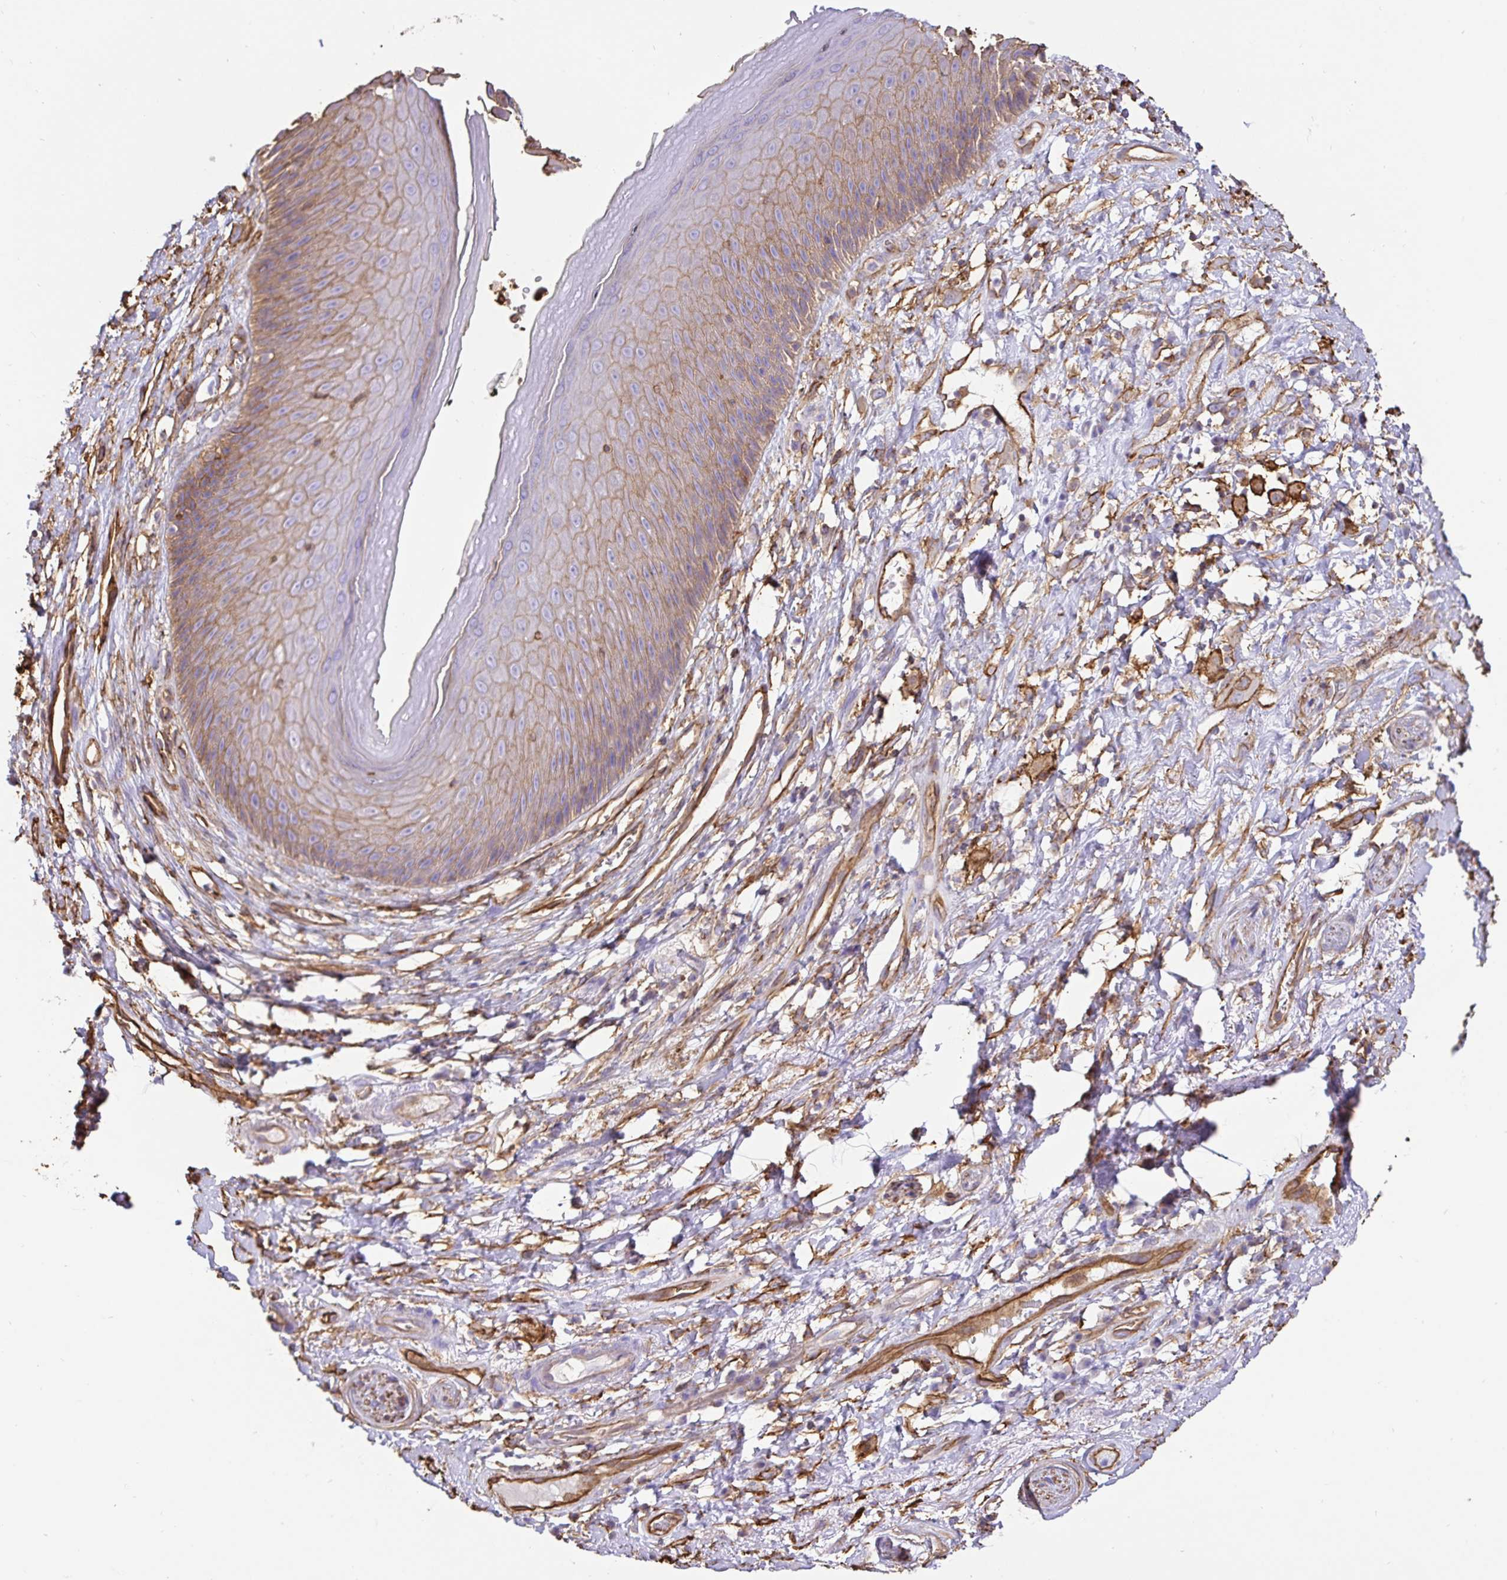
{"staining": {"intensity": "moderate", "quantity": "25%-75%", "location": "cytoplasmic/membranous"}, "tissue": "skin", "cell_type": "Epidermal cells", "image_type": "normal", "snomed": [{"axis": "morphology", "description": "Normal tissue, NOS"}, {"axis": "topography", "description": "Anal"}], "caption": "IHC micrograph of unremarkable skin stained for a protein (brown), which demonstrates medium levels of moderate cytoplasmic/membranous positivity in approximately 25%-75% of epidermal cells.", "gene": "ANXA2", "patient": {"sex": "male", "age": 78}}